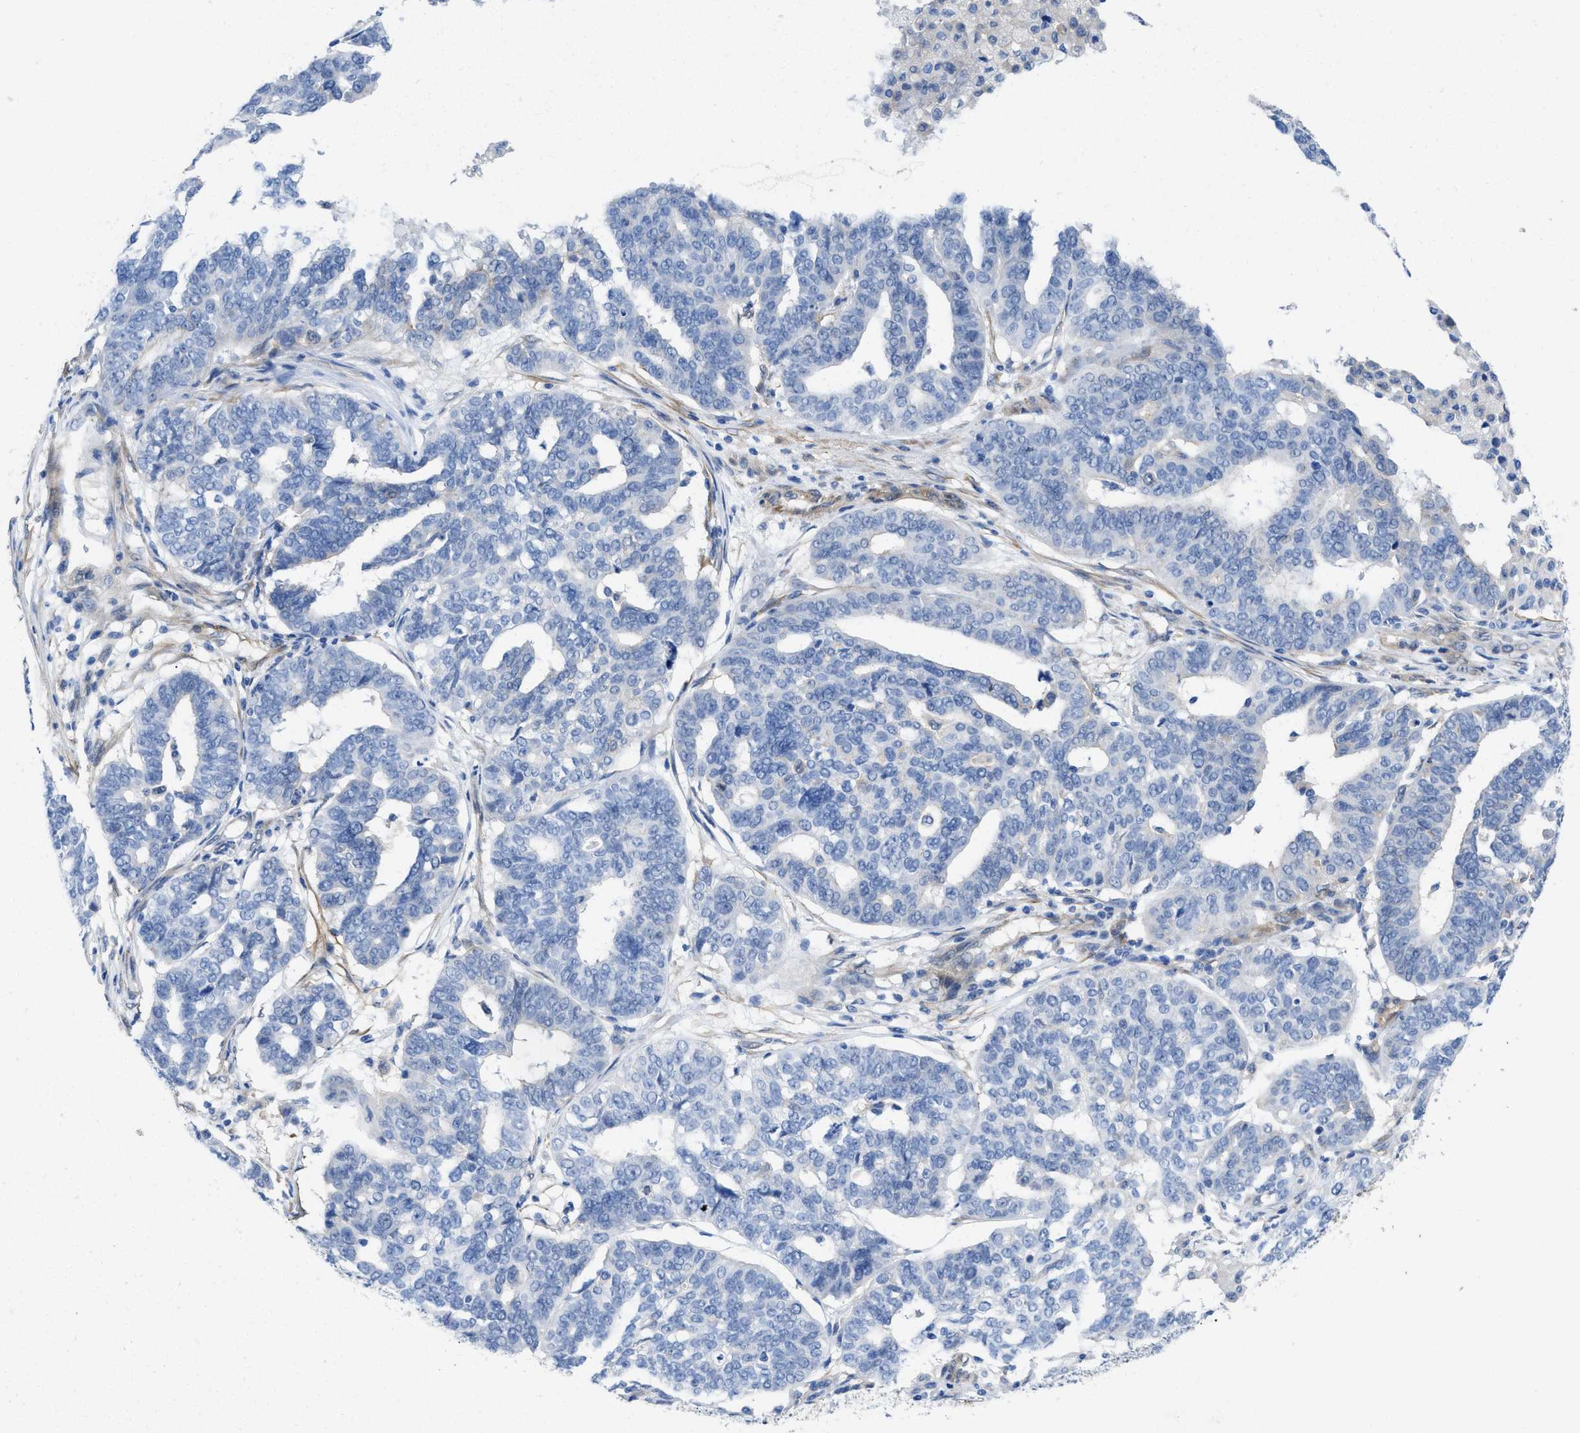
{"staining": {"intensity": "negative", "quantity": "none", "location": "none"}, "tissue": "ovarian cancer", "cell_type": "Tumor cells", "image_type": "cancer", "snomed": [{"axis": "morphology", "description": "Cystadenocarcinoma, serous, NOS"}, {"axis": "topography", "description": "Ovary"}], "caption": "Human serous cystadenocarcinoma (ovarian) stained for a protein using immunohistochemistry (IHC) shows no staining in tumor cells.", "gene": "PDLIM5", "patient": {"sex": "female", "age": 59}}